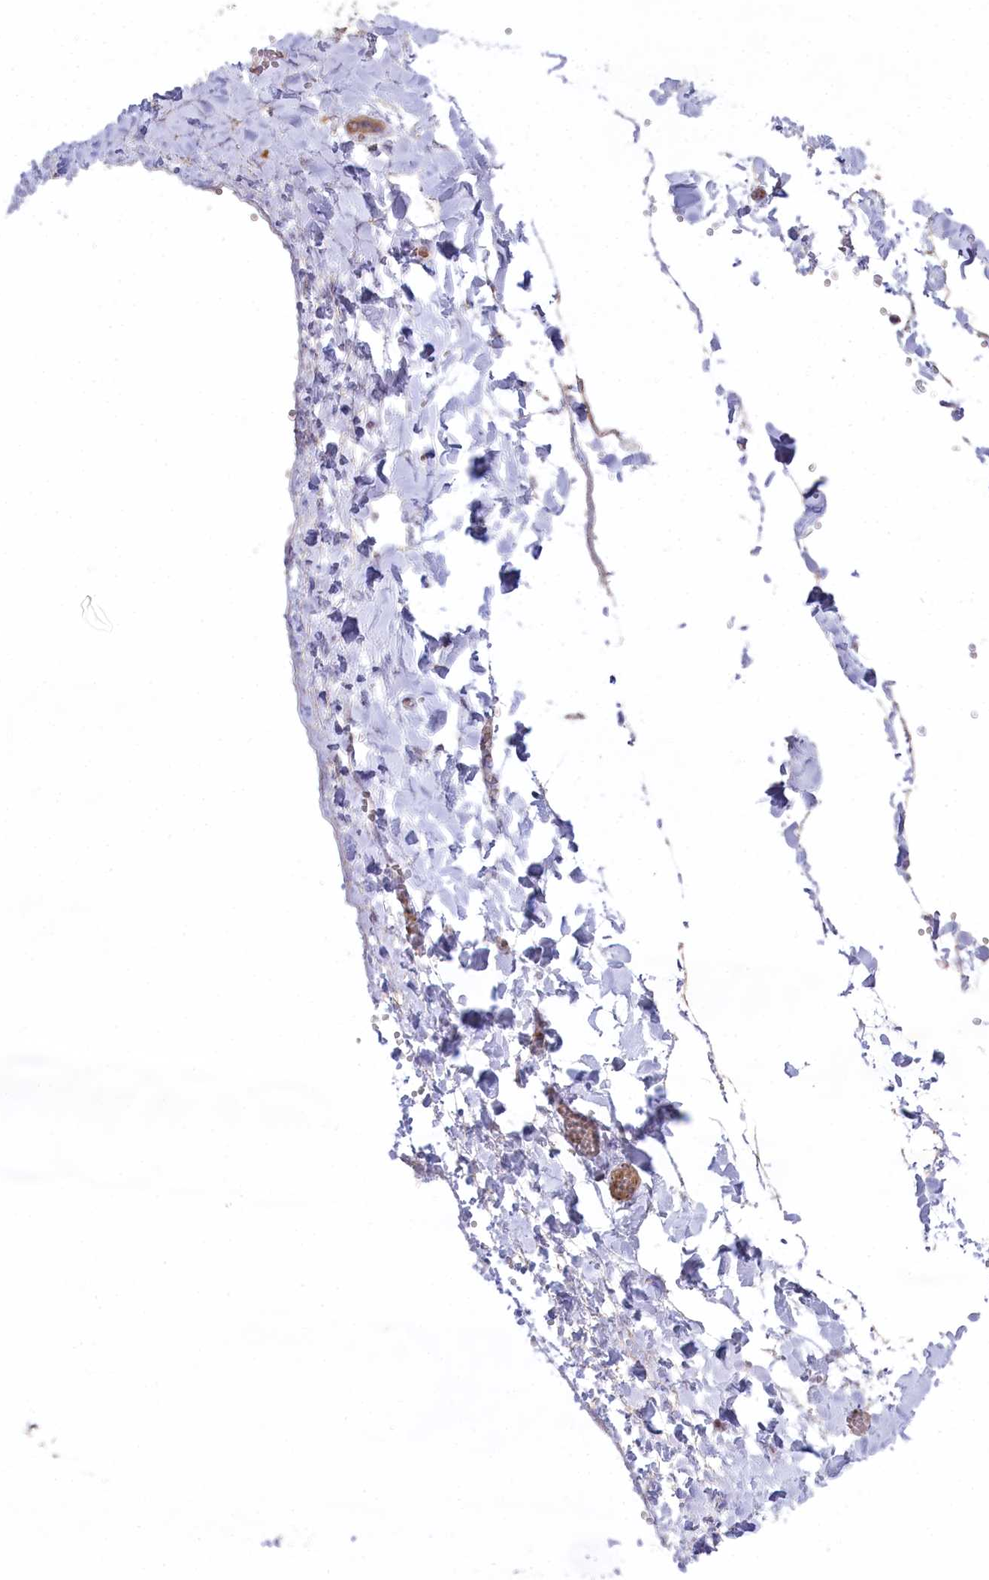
{"staining": {"intensity": "weak", "quantity": ">75%", "location": "cytoplasmic/membranous"}, "tissue": "adipose tissue", "cell_type": "Adipocytes", "image_type": "normal", "snomed": [{"axis": "morphology", "description": "Normal tissue, NOS"}, {"axis": "topography", "description": "Gallbladder"}, {"axis": "topography", "description": "Peripheral nerve tissue"}], "caption": "This micrograph exhibits IHC staining of unremarkable human adipose tissue, with low weak cytoplasmic/membranous expression in about >75% of adipocytes.", "gene": "DDX60L", "patient": {"sex": "male", "age": 38}}